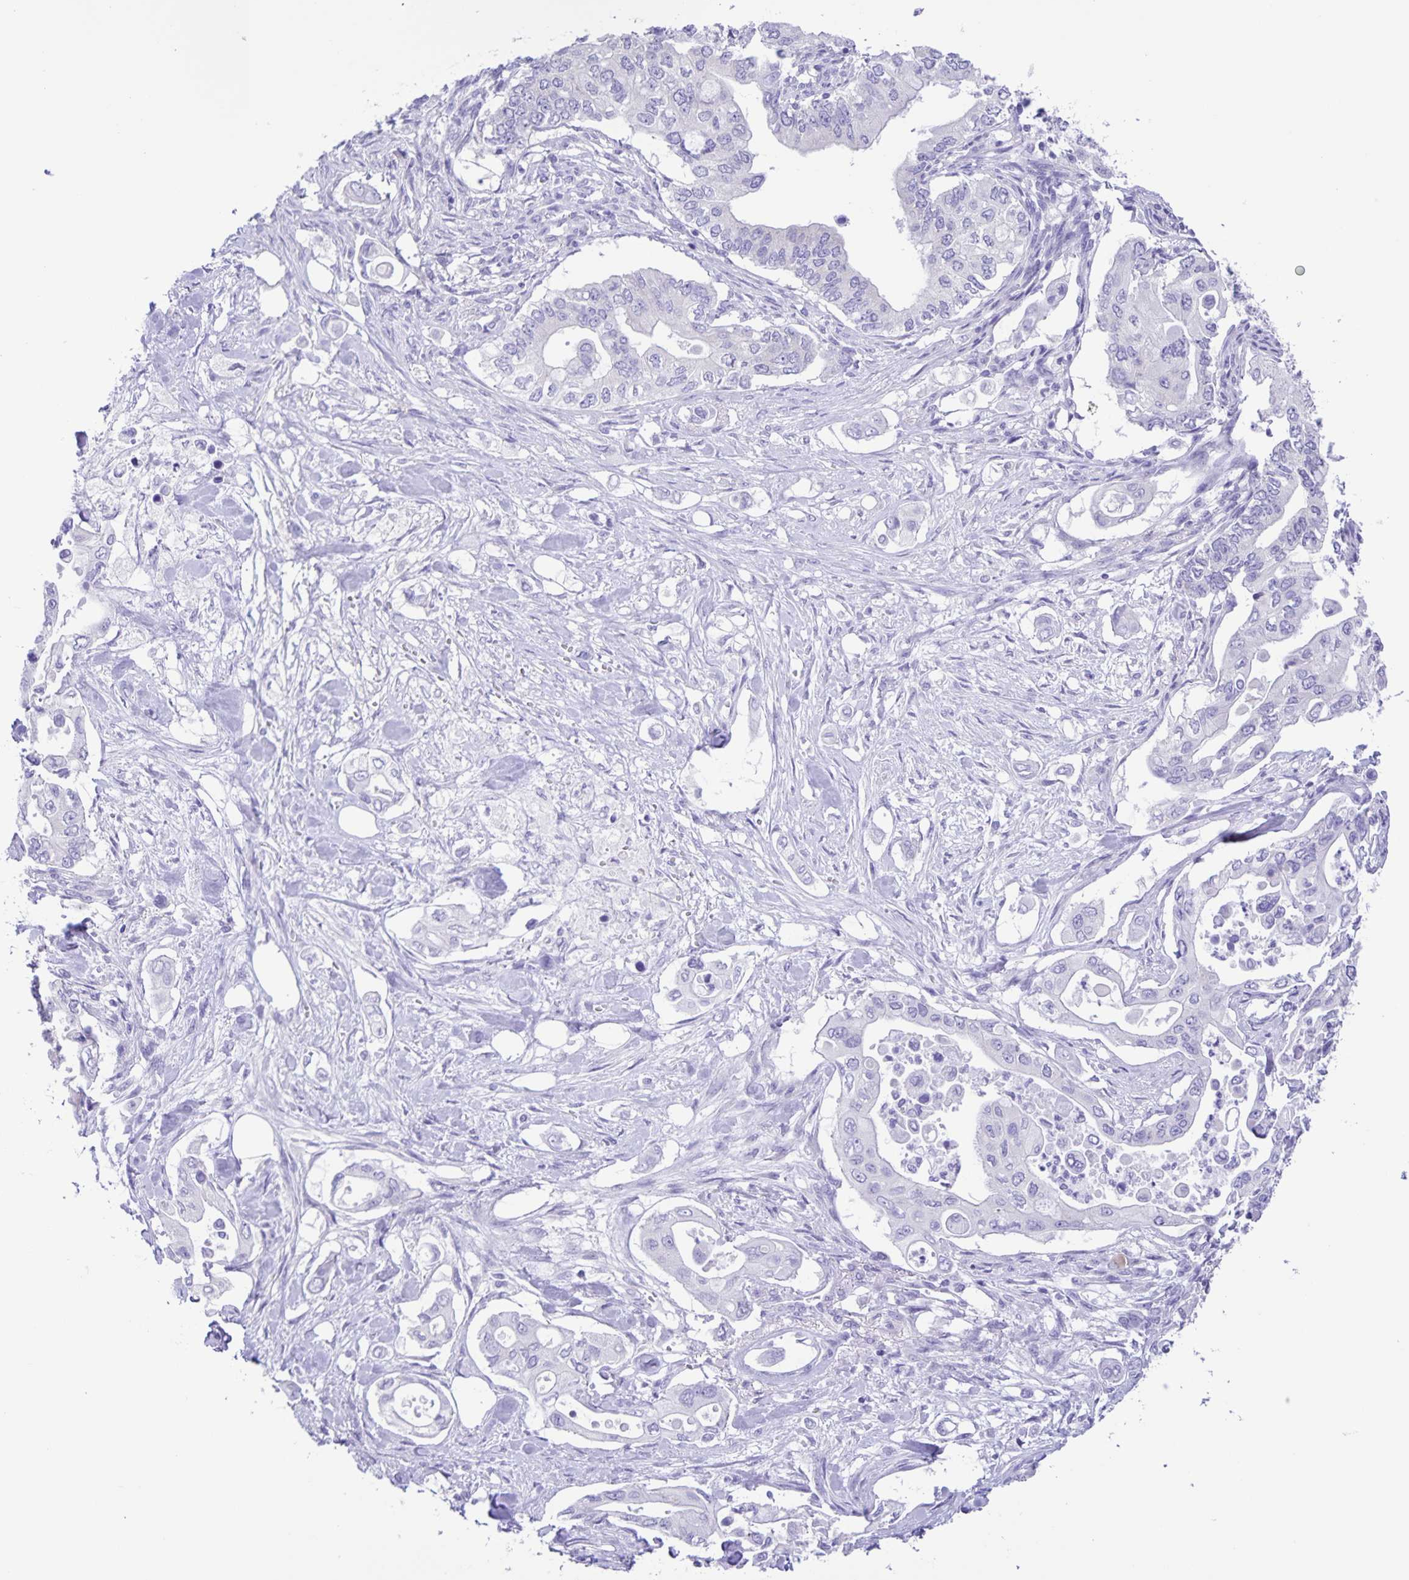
{"staining": {"intensity": "negative", "quantity": "none", "location": "none"}, "tissue": "pancreatic cancer", "cell_type": "Tumor cells", "image_type": "cancer", "snomed": [{"axis": "morphology", "description": "Adenocarcinoma, NOS"}, {"axis": "topography", "description": "Pancreas"}], "caption": "A histopathology image of pancreatic cancer (adenocarcinoma) stained for a protein shows no brown staining in tumor cells.", "gene": "CAPSL", "patient": {"sex": "female", "age": 63}}